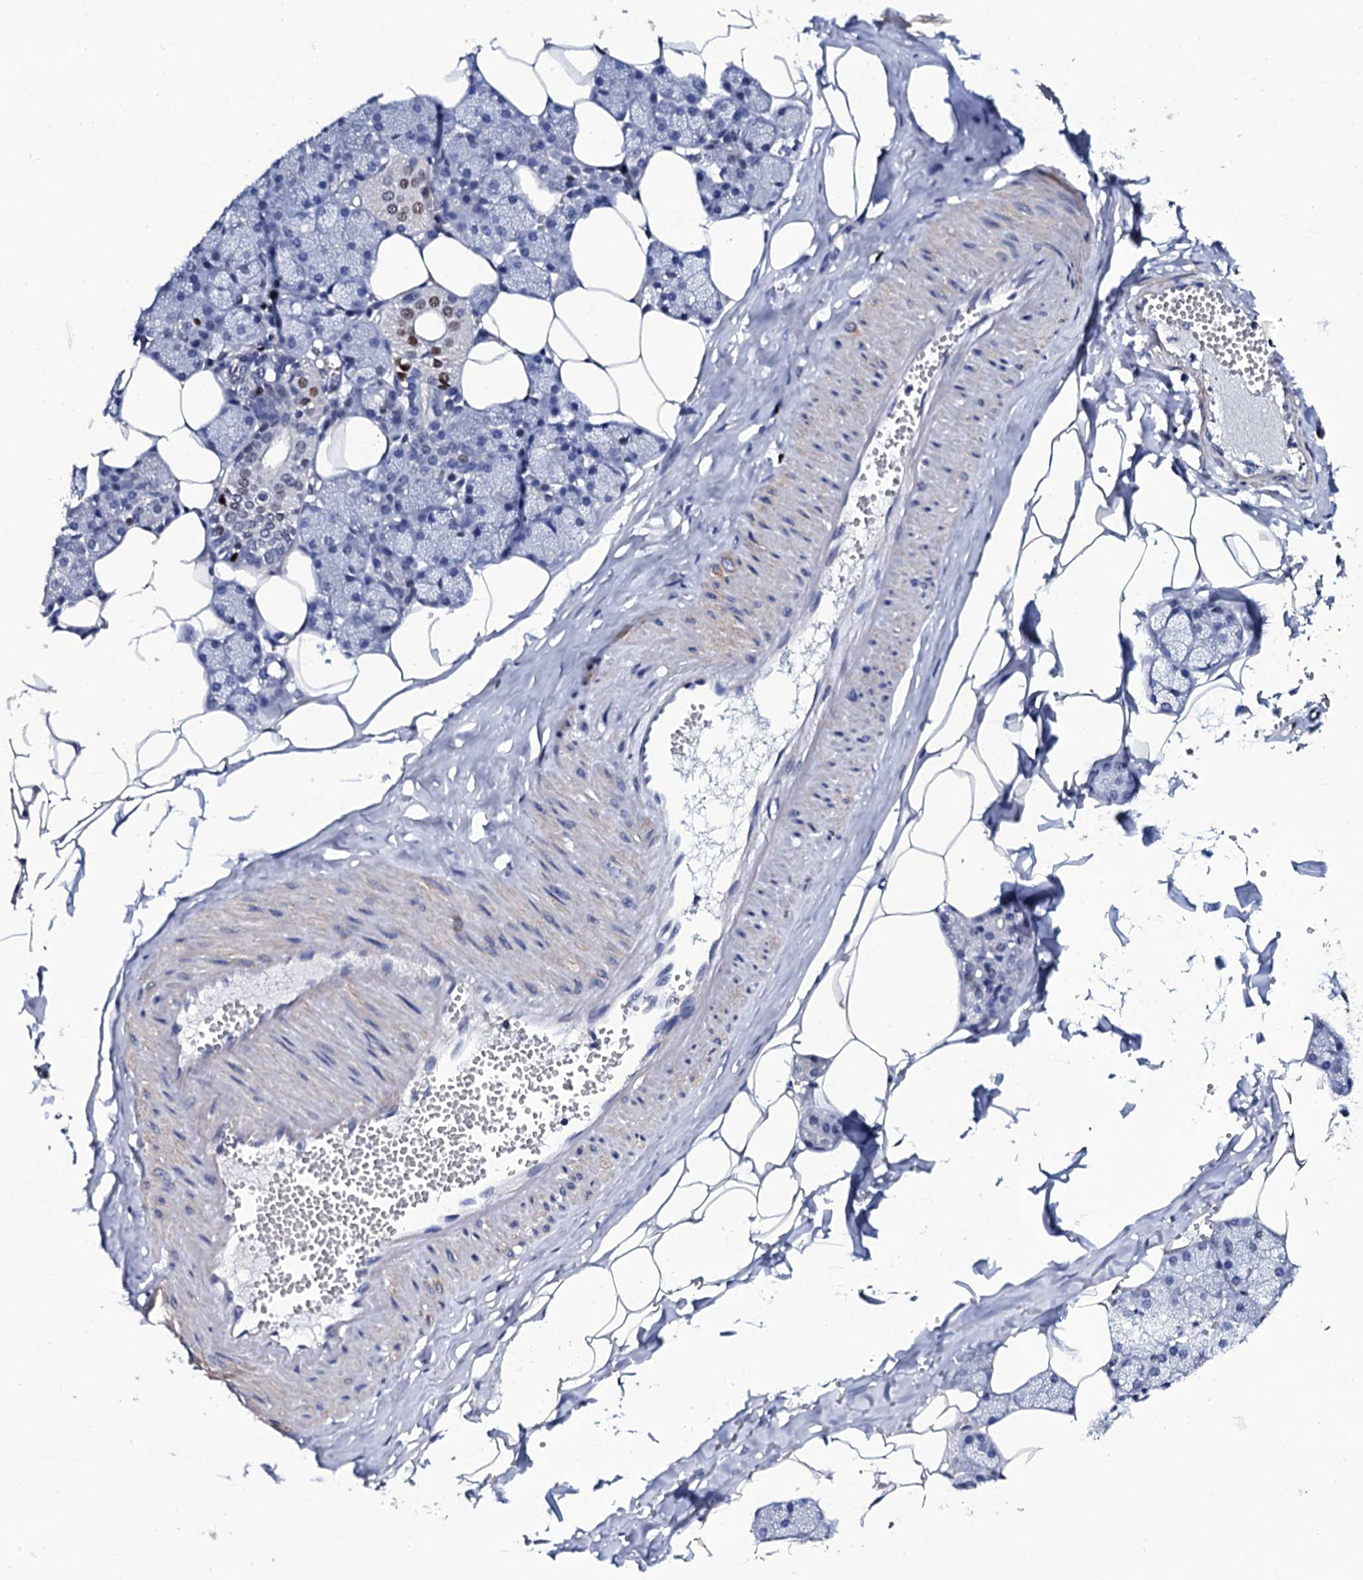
{"staining": {"intensity": "moderate", "quantity": "<25%", "location": "nuclear"}, "tissue": "salivary gland", "cell_type": "Glandular cells", "image_type": "normal", "snomed": [{"axis": "morphology", "description": "Normal tissue, NOS"}, {"axis": "topography", "description": "Salivary gland"}], "caption": "Immunohistochemistry (IHC) staining of normal salivary gland, which exhibits low levels of moderate nuclear positivity in about <25% of glandular cells indicating moderate nuclear protein staining. The staining was performed using DAB (brown) for protein detection and nuclei were counterstained in hematoxylin (blue).", "gene": "NPM2", "patient": {"sex": "male", "age": 62}}